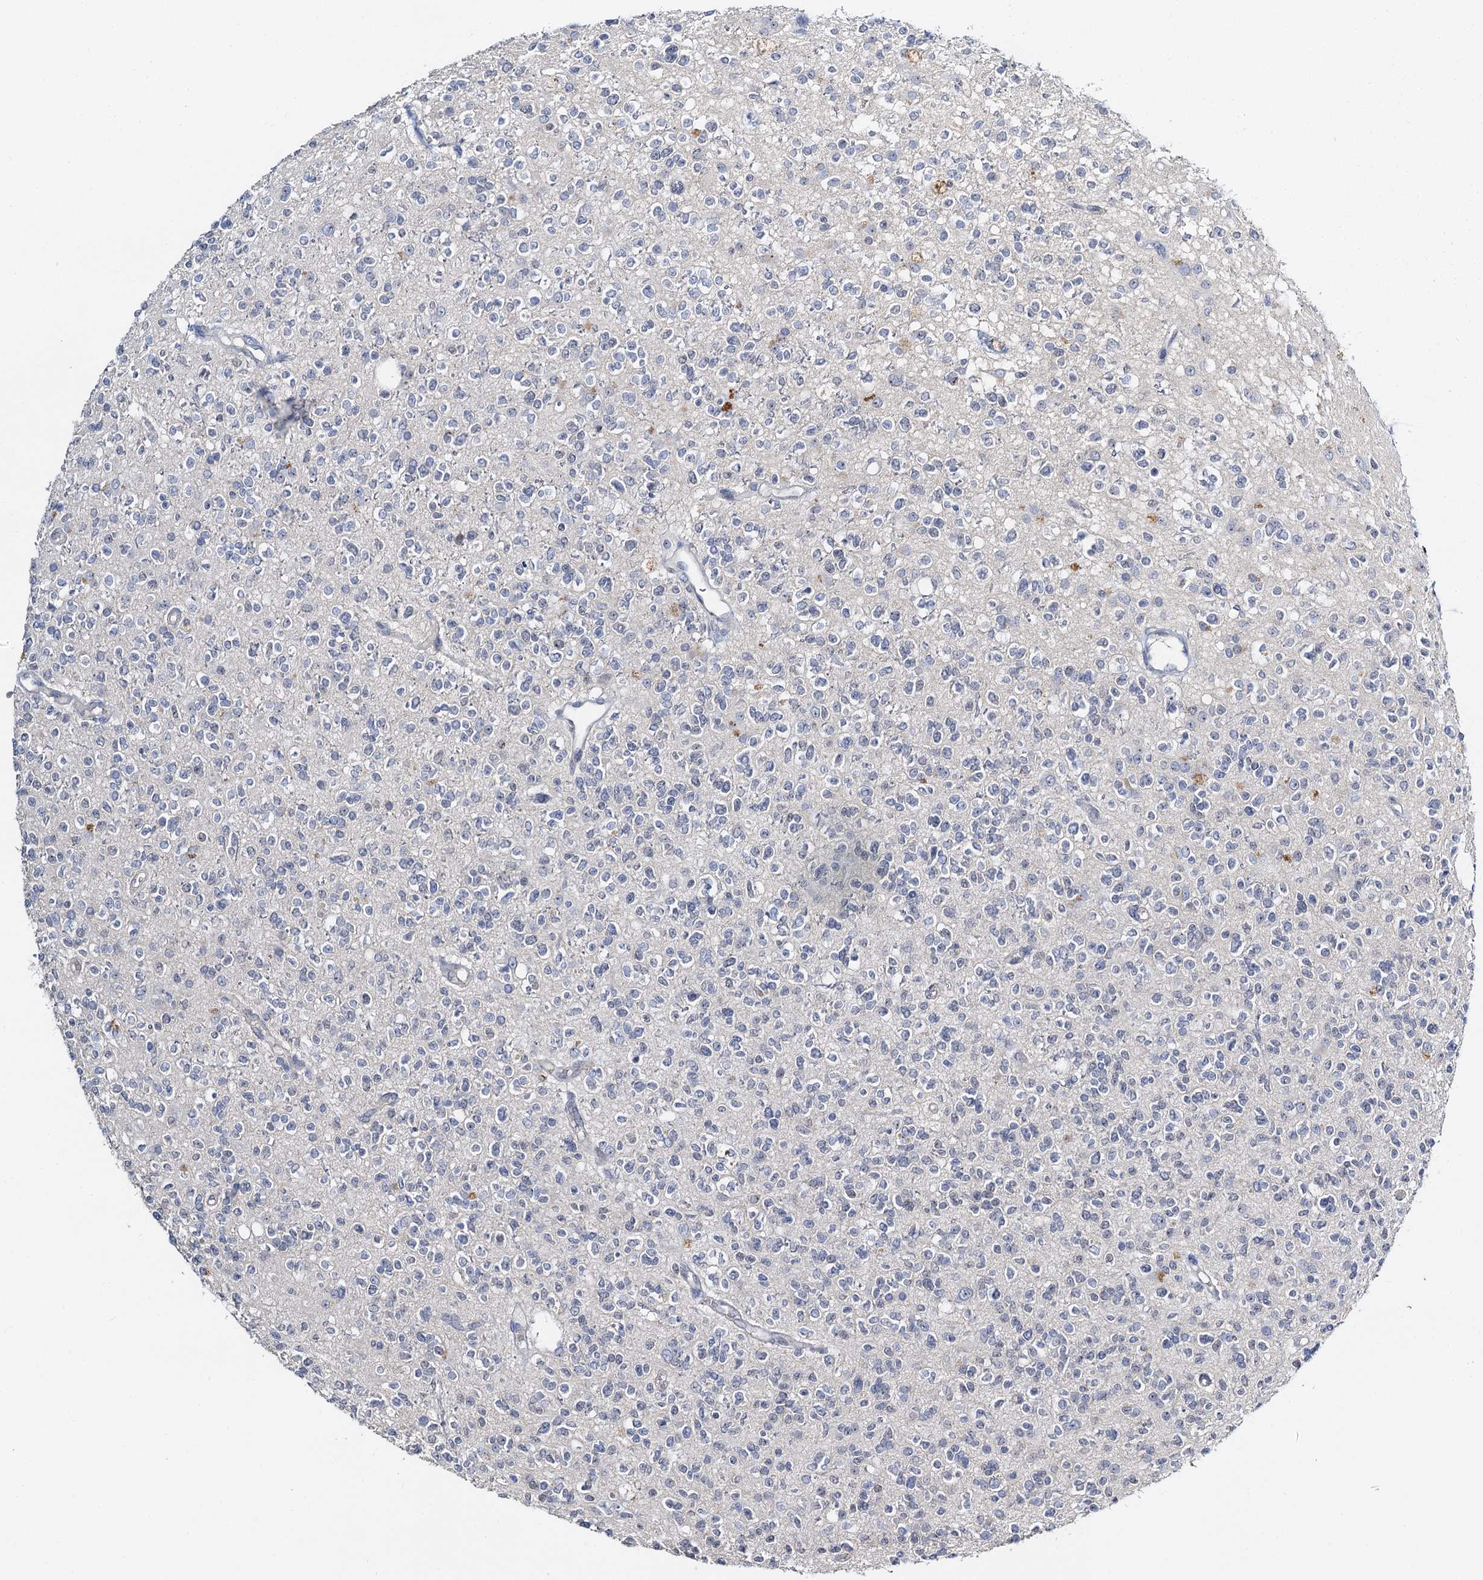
{"staining": {"intensity": "negative", "quantity": "none", "location": "none"}, "tissue": "glioma", "cell_type": "Tumor cells", "image_type": "cancer", "snomed": [{"axis": "morphology", "description": "Glioma, malignant, High grade"}, {"axis": "topography", "description": "Brain"}], "caption": "Tumor cells show no significant positivity in glioma. Brightfield microscopy of immunohistochemistry (IHC) stained with DAB (brown) and hematoxylin (blue), captured at high magnification.", "gene": "NOP2", "patient": {"sex": "male", "age": 34}}